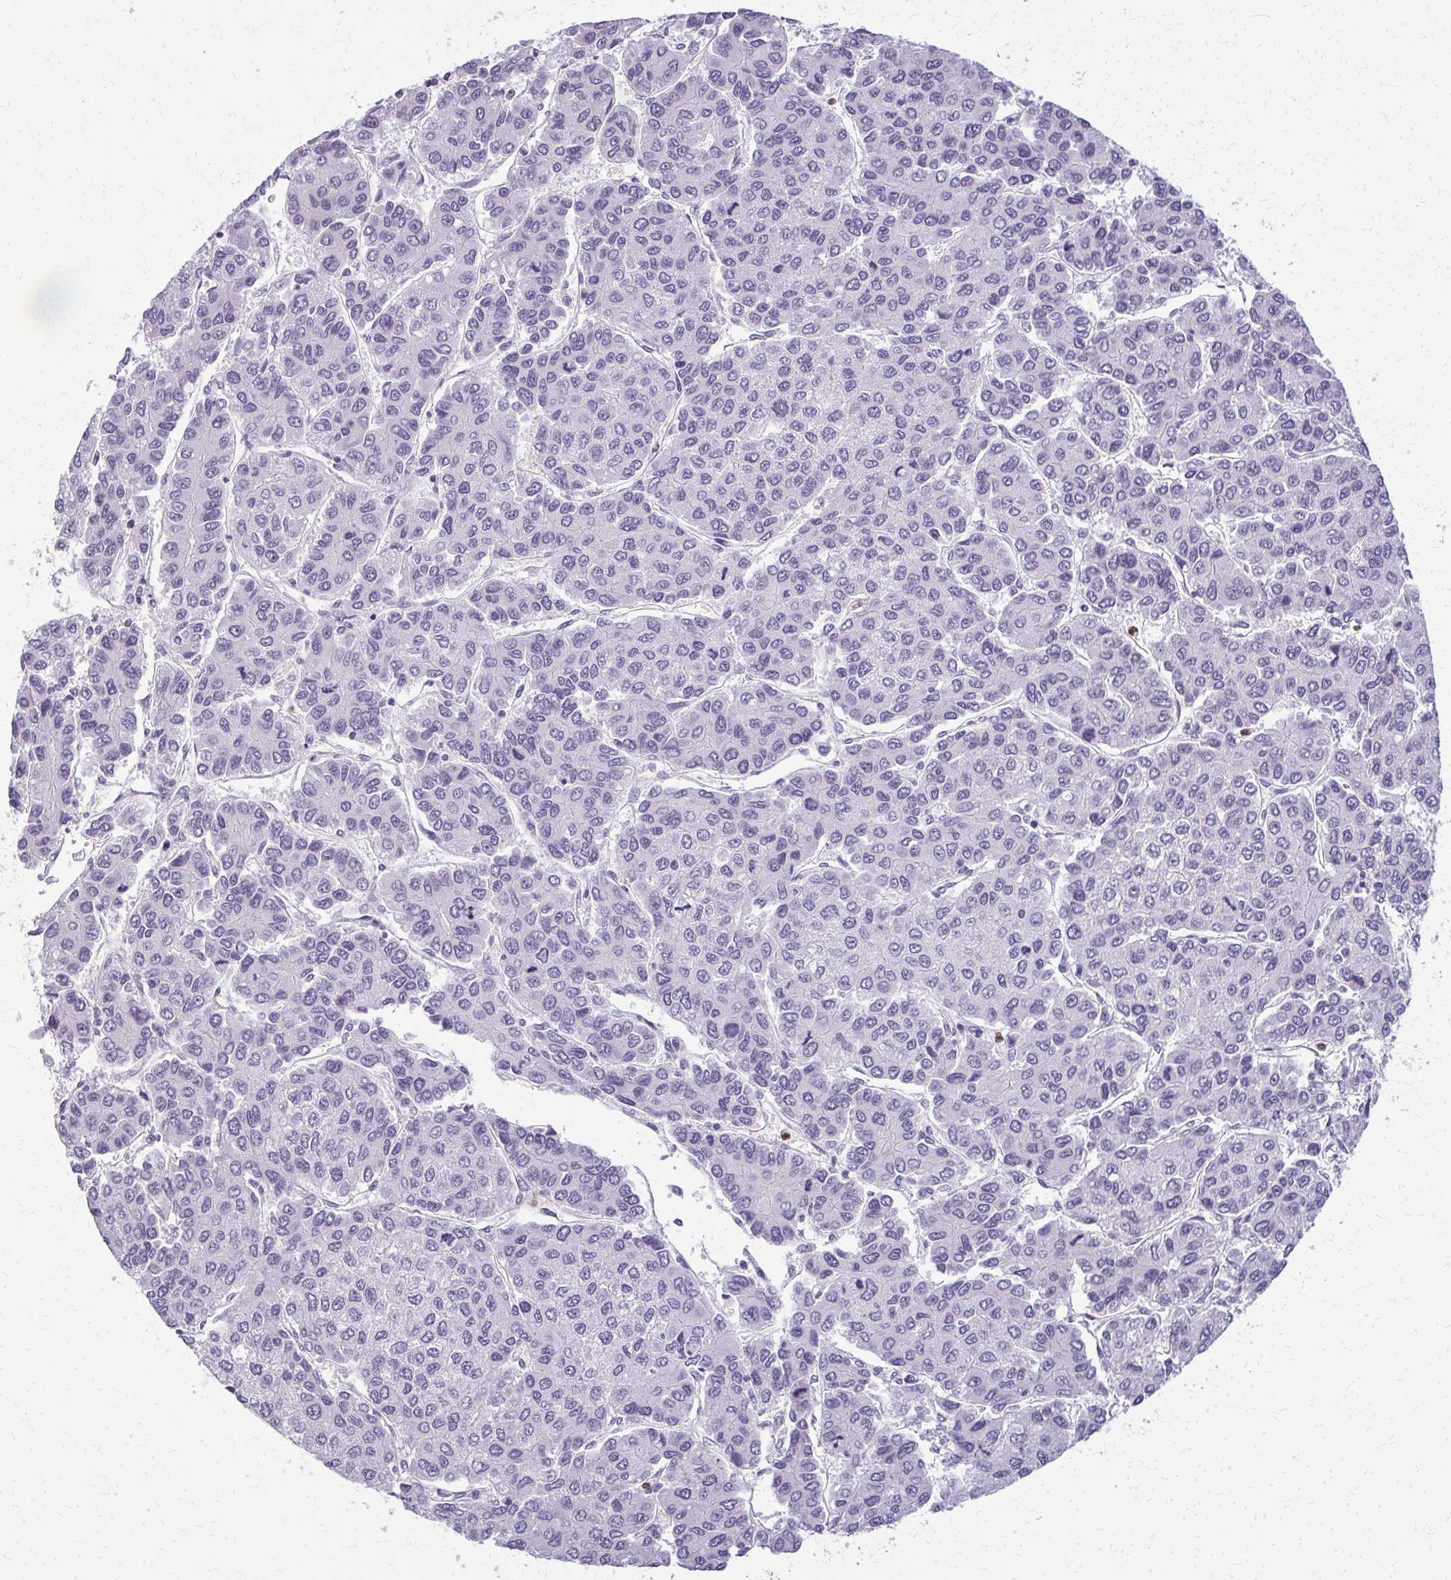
{"staining": {"intensity": "negative", "quantity": "none", "location": "none"}, "tissue": "liver cancer", "cell_type": "Tumor cells", "image_type": "cancer", "snomed": [{"axis": "morphology", "description": "Carcinoma, Hepatocellular, NOS"}, {"axis": "topography", "description": "Liver"}], "caption": "High power microscopy image of an immunohistochemistry histopathology image of liver cancer (hepatocellular carcinoma), revealing no significant expression in tumor cells.", "gene": "CA3", "patient": {"sex": "female", "age": 66}}